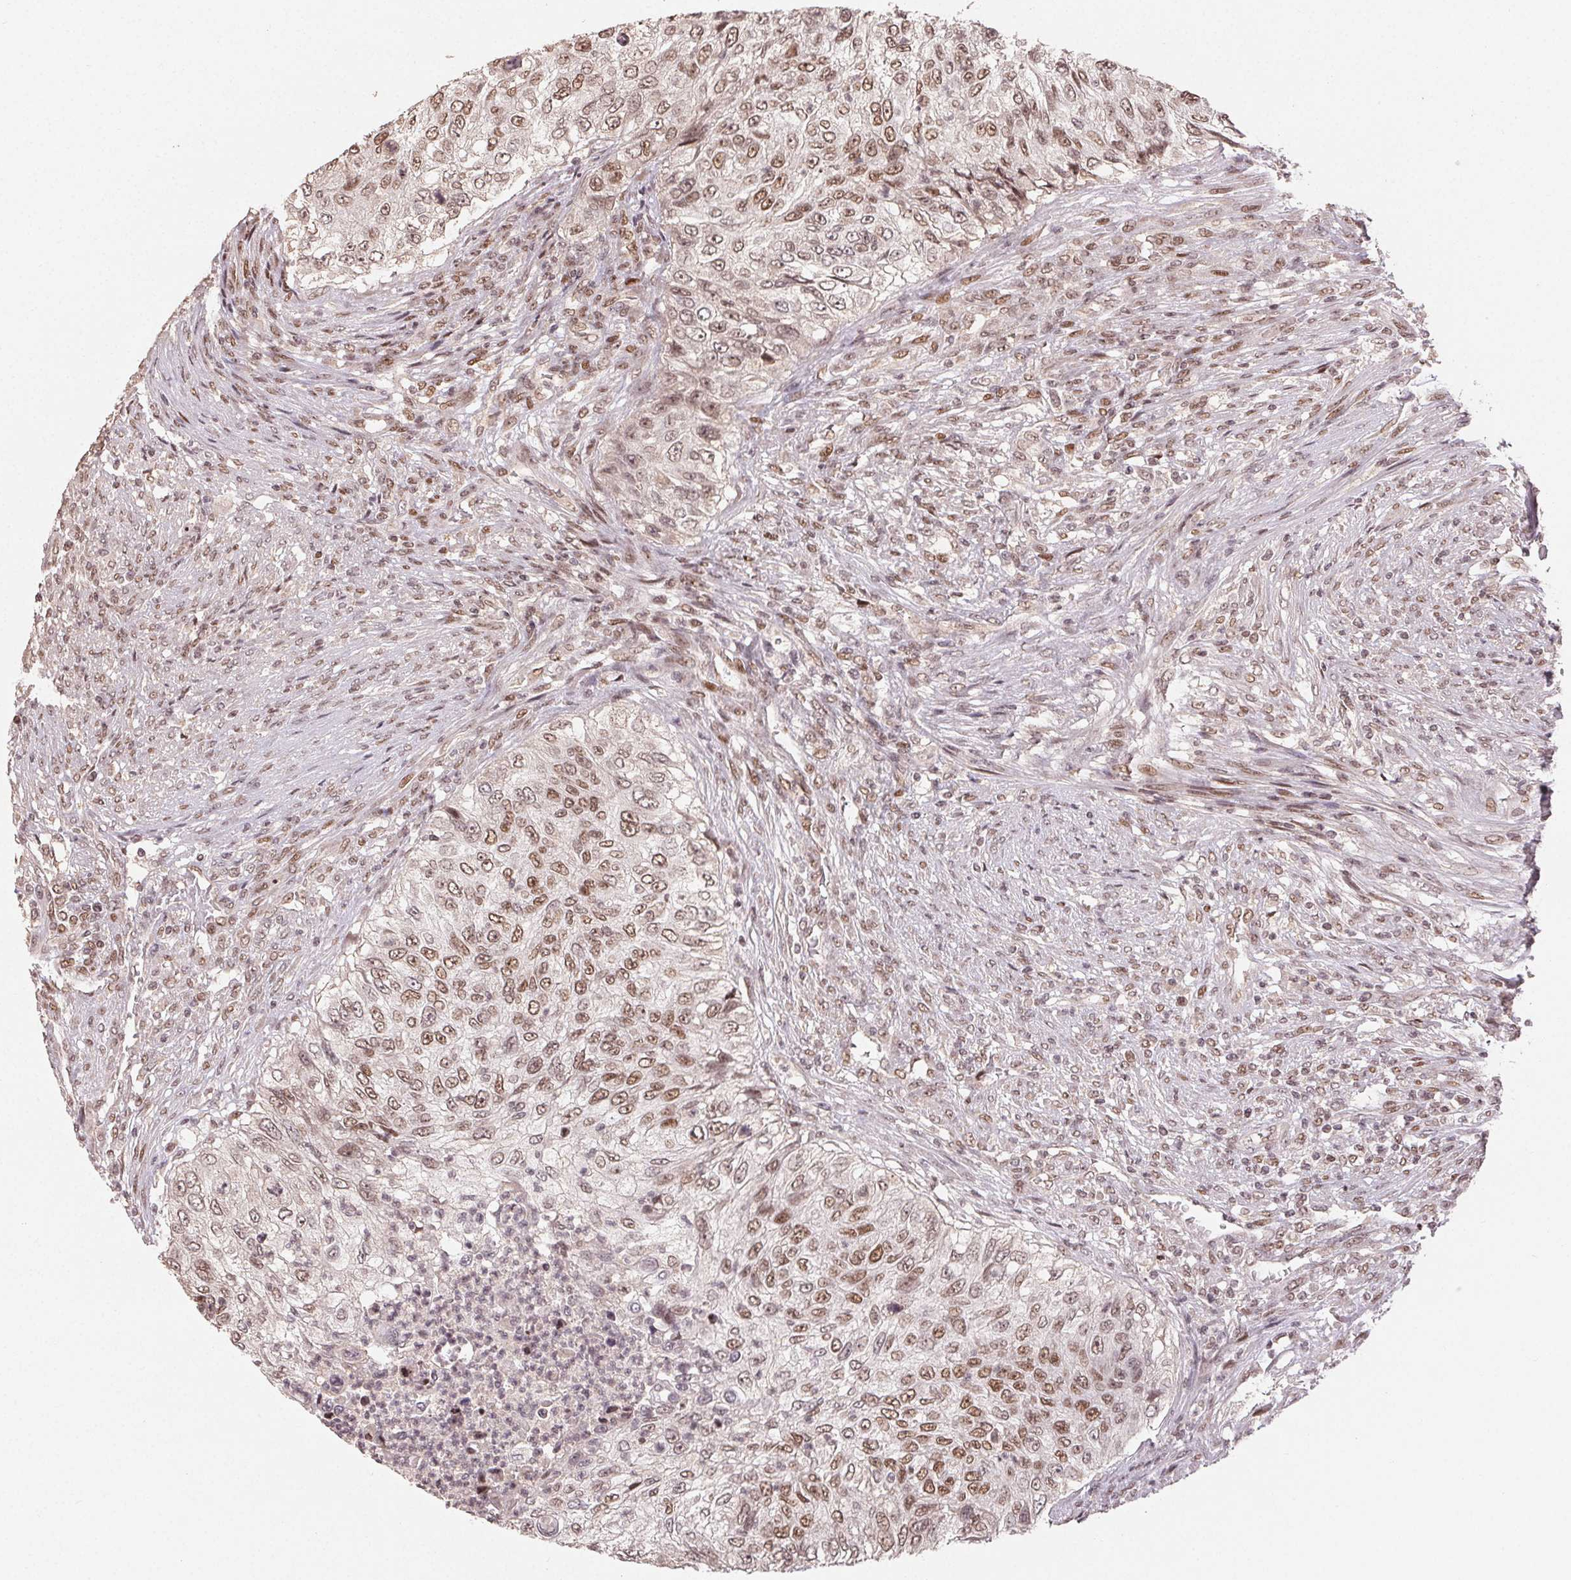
{"staining": {"intensity": "moderate", "quantity": ">75%", "location": "nuclear"}, "tissue": "urothelial cancer", "cell_type": "Tumor cells", "image_type": "cancer", "snomed": [{"axis": "morphology", "description": "Urothelial carcinoma, High grade"}, {"axis": "topography", "description": "Urinary bladder"}], "caption": "This is an image of immunohistochemistry staining of urothelial cancer, which shows moderate staining in the nuclear of tumor cells.", "gene": "MAPKAPK2", "patient": {"sex": "female", "age": 60}}